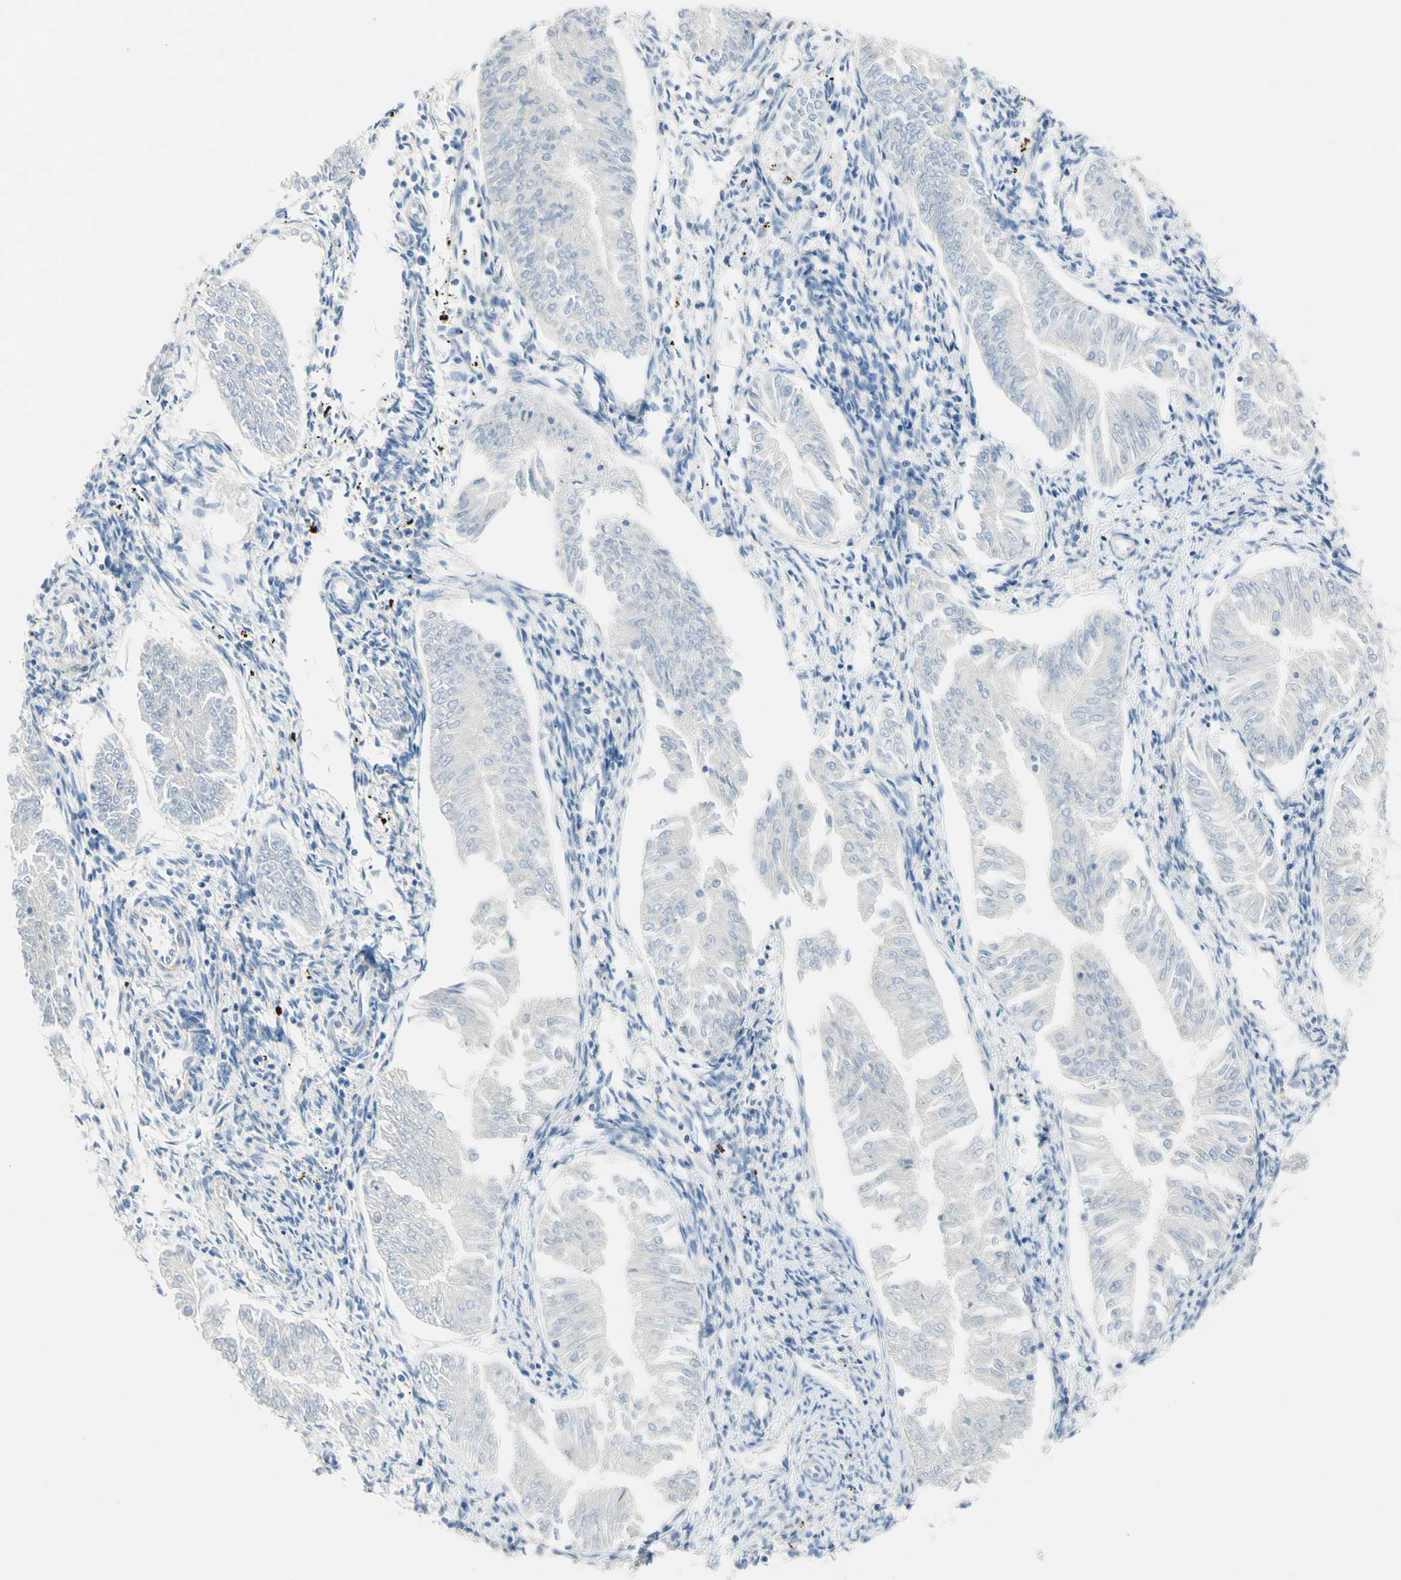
{"staining": {"intensity": "negative", "quantity": "none", "location": "none"}, "tissue": "endometrial cancer", "cell_type": "Tumor cells", "image_type": "cancer", "snomed": [{"axis": "morphology", "description": "Adenocarcinoma, NOS"}, {"axis": "topography", "description": "Endometrium"}], "caption": "Tumor cells show no significant positivity in adenocarcinoma (endometrial).", "gene": "POLR2J3", "patient": {"sex": "female", "age": 53}}